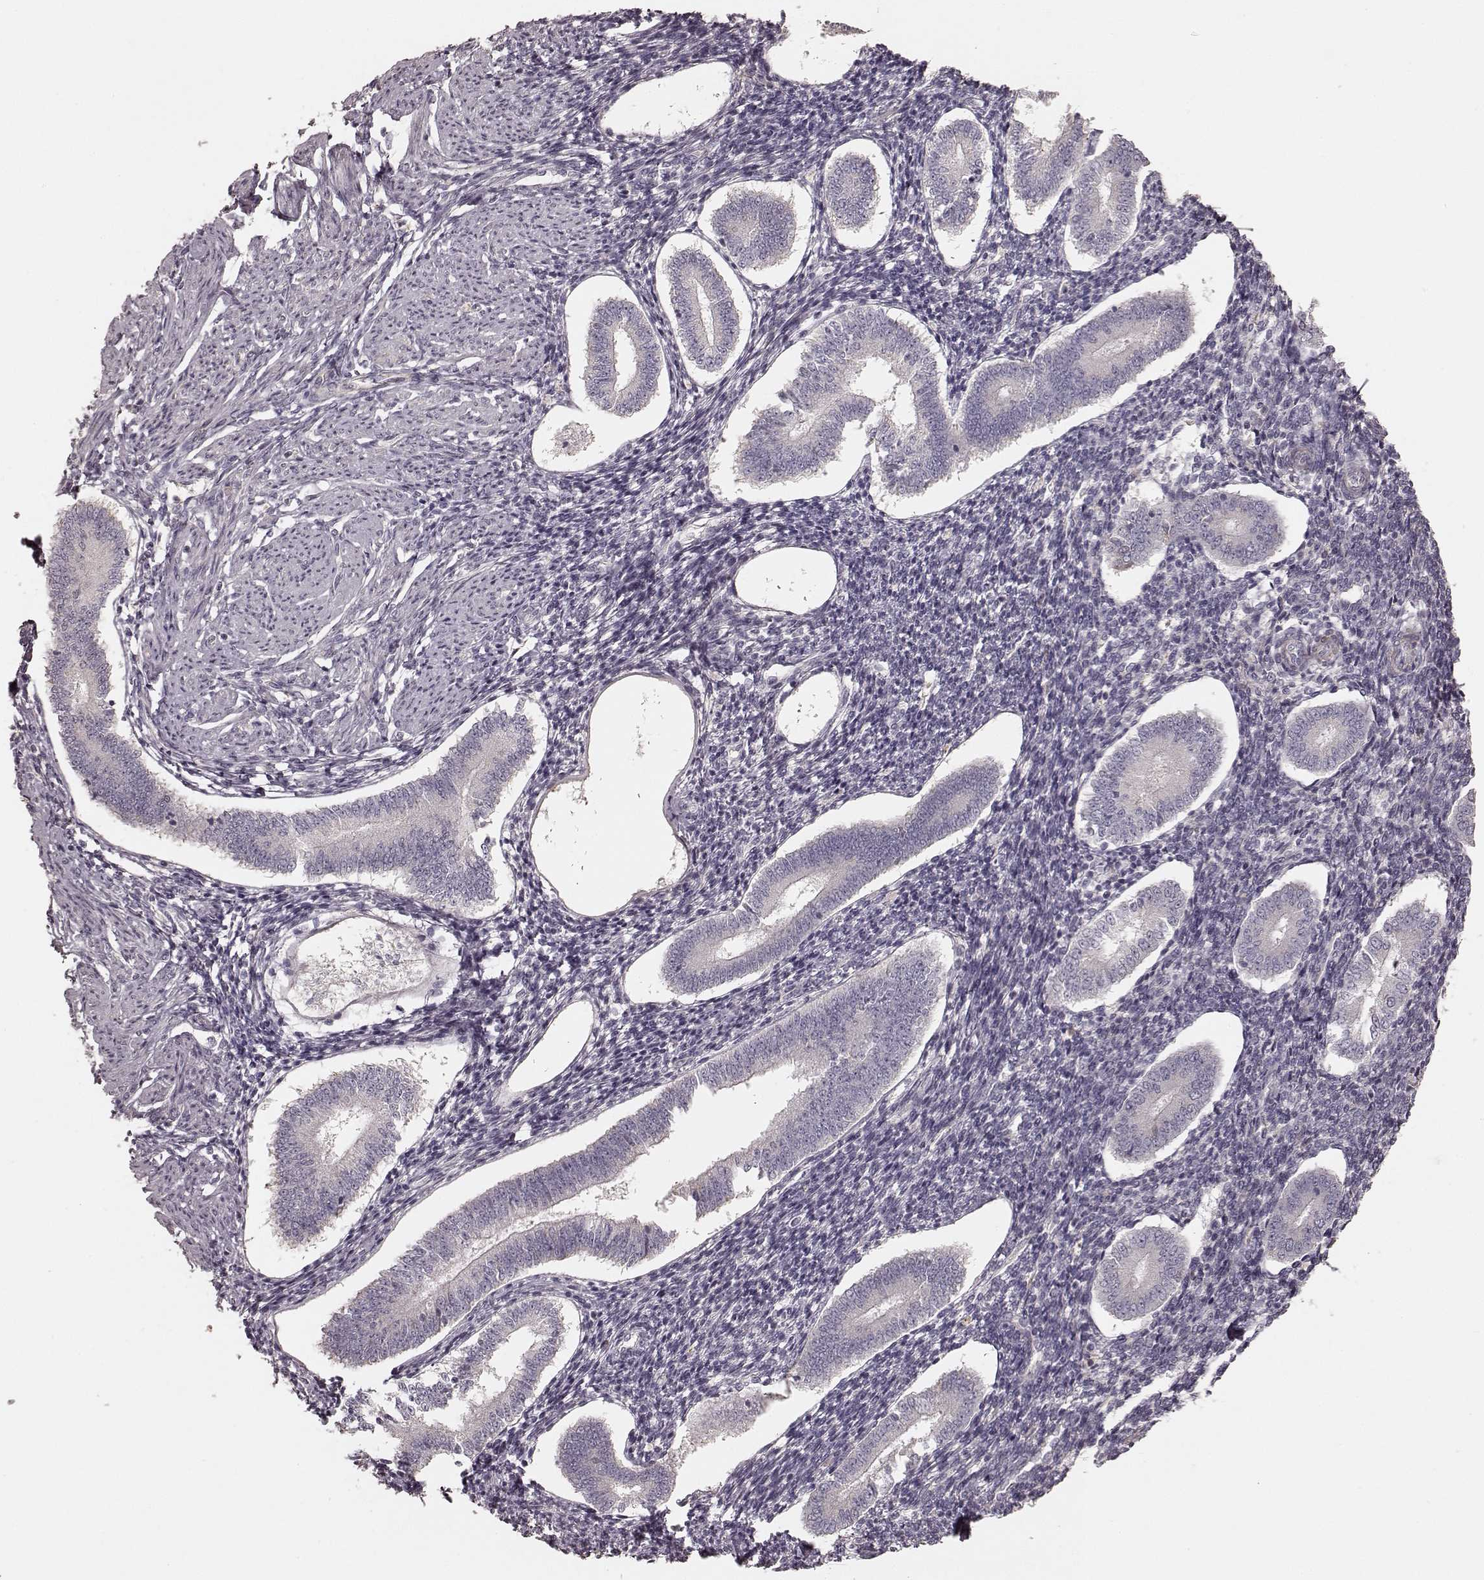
{"staining": {"intensity": "negative", "quantity": "none", "location": "none"}, "tissue": "endometrium", "cell_type": "Cells in endometrial stroma", "image_type": "normal", "snomed": [{"axis": "morphology", "description": "Normal tissue, NOS"}, {"axis": "topography", "description": "Endometrium"}], "caption": "Cells in endometrial stroma show no significant positivity in normal endometrium. (DAB (3,3'-diaminobenzidine) immunohistochemistry, high magnification).", "gene": "KCNJ9", "patient": {"sex": "female", "age": 40}}